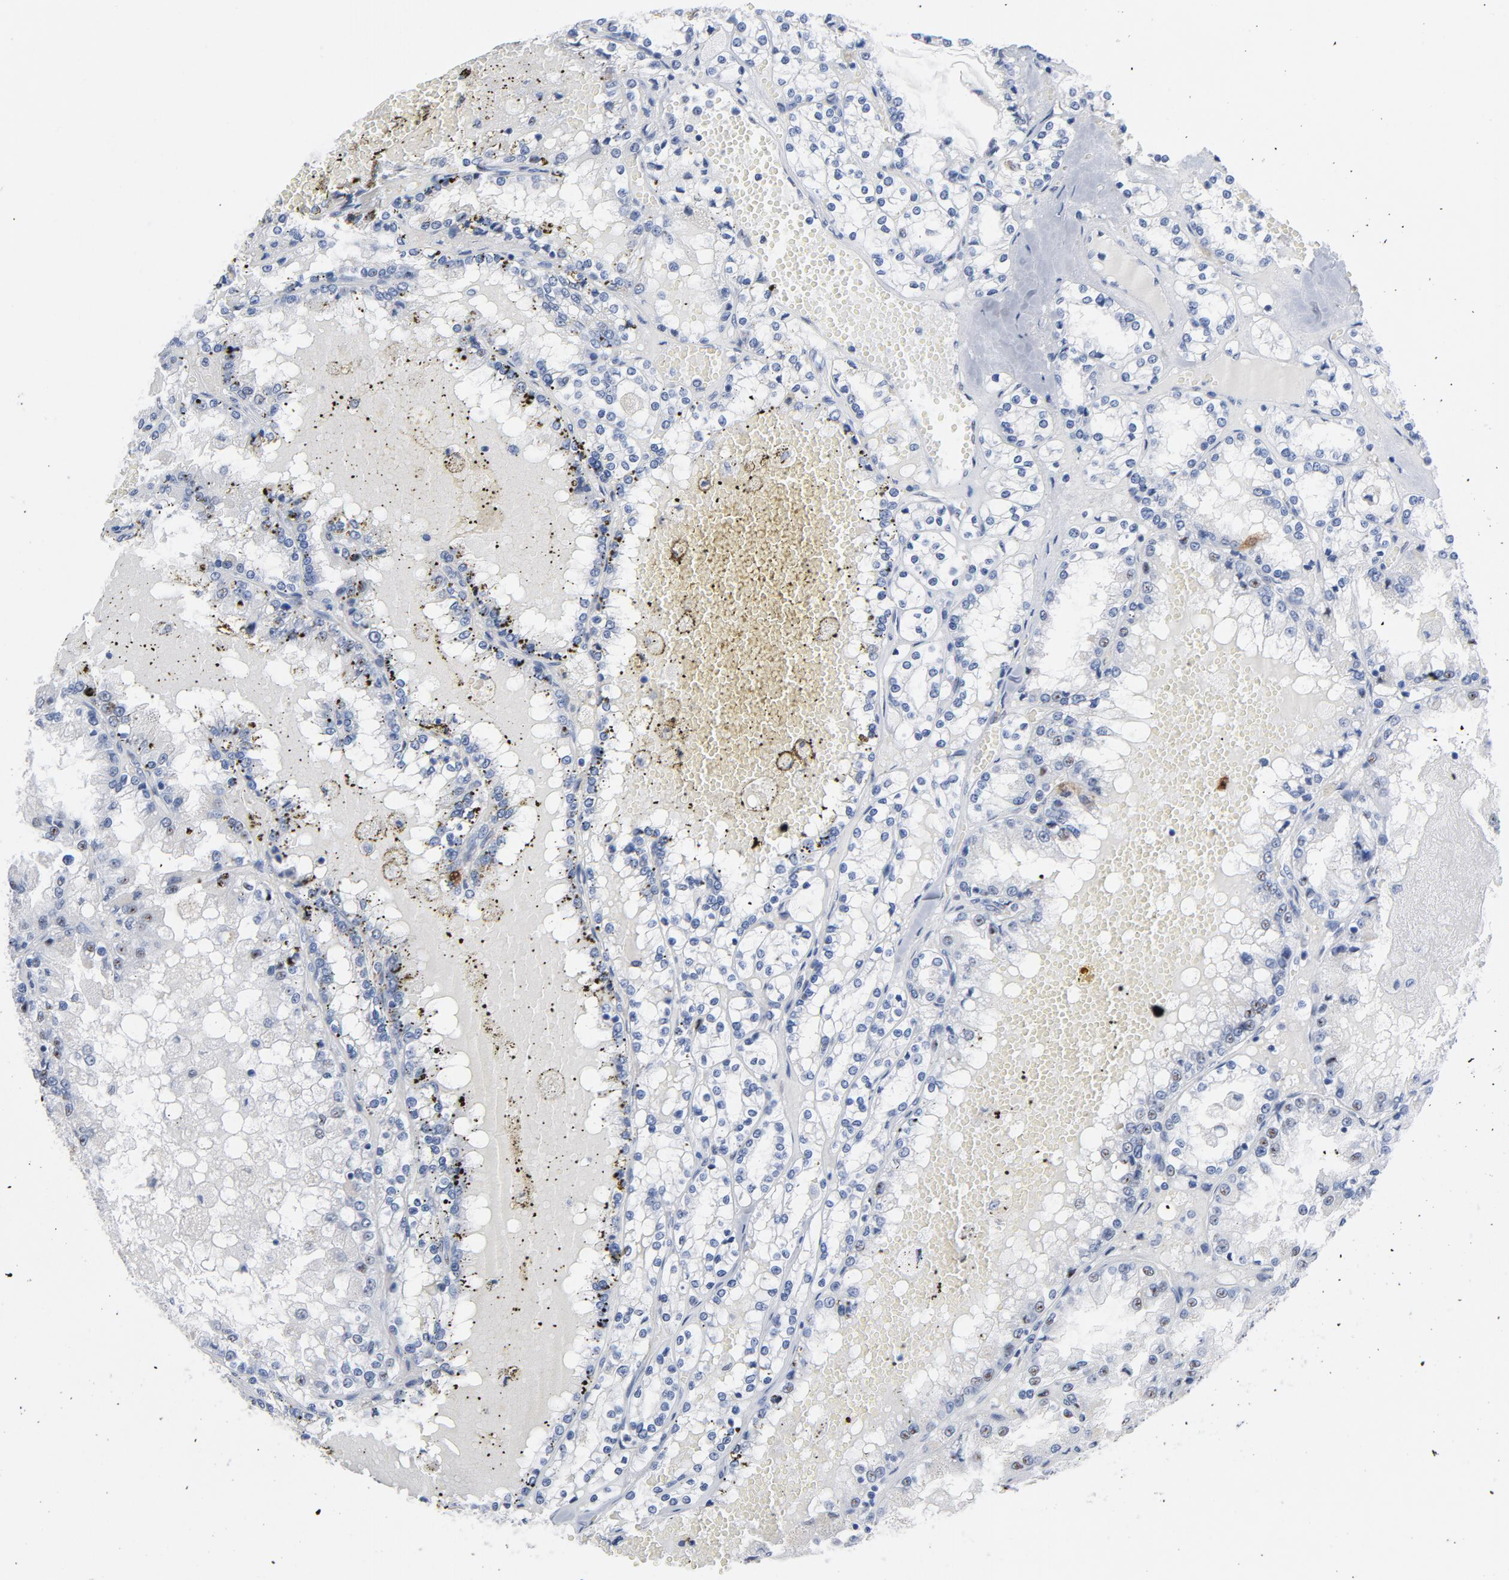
{"staining": {"intensity": "strong", "quantity": "<25%", "location": "cytoplasmic/membranous,nuclear"}, "tissue": "renal cancer", "cell_type": "Tumor cells", "image_type": "cancer", "snomed": [{"axis": "morphology", "description": "Adenocarcinoma, NOS"}, {"axis": "topography", "description": "Kidney"}], "caption": "Strong cytoplasmic/membranous and nuclear staining for a protein is present in about <25% of tumor cells of renal cancer (adenocarcinoma) using immunohistochemistry.", "gene": "CDC20", "patient": {"sex": "female", "age": 56}}